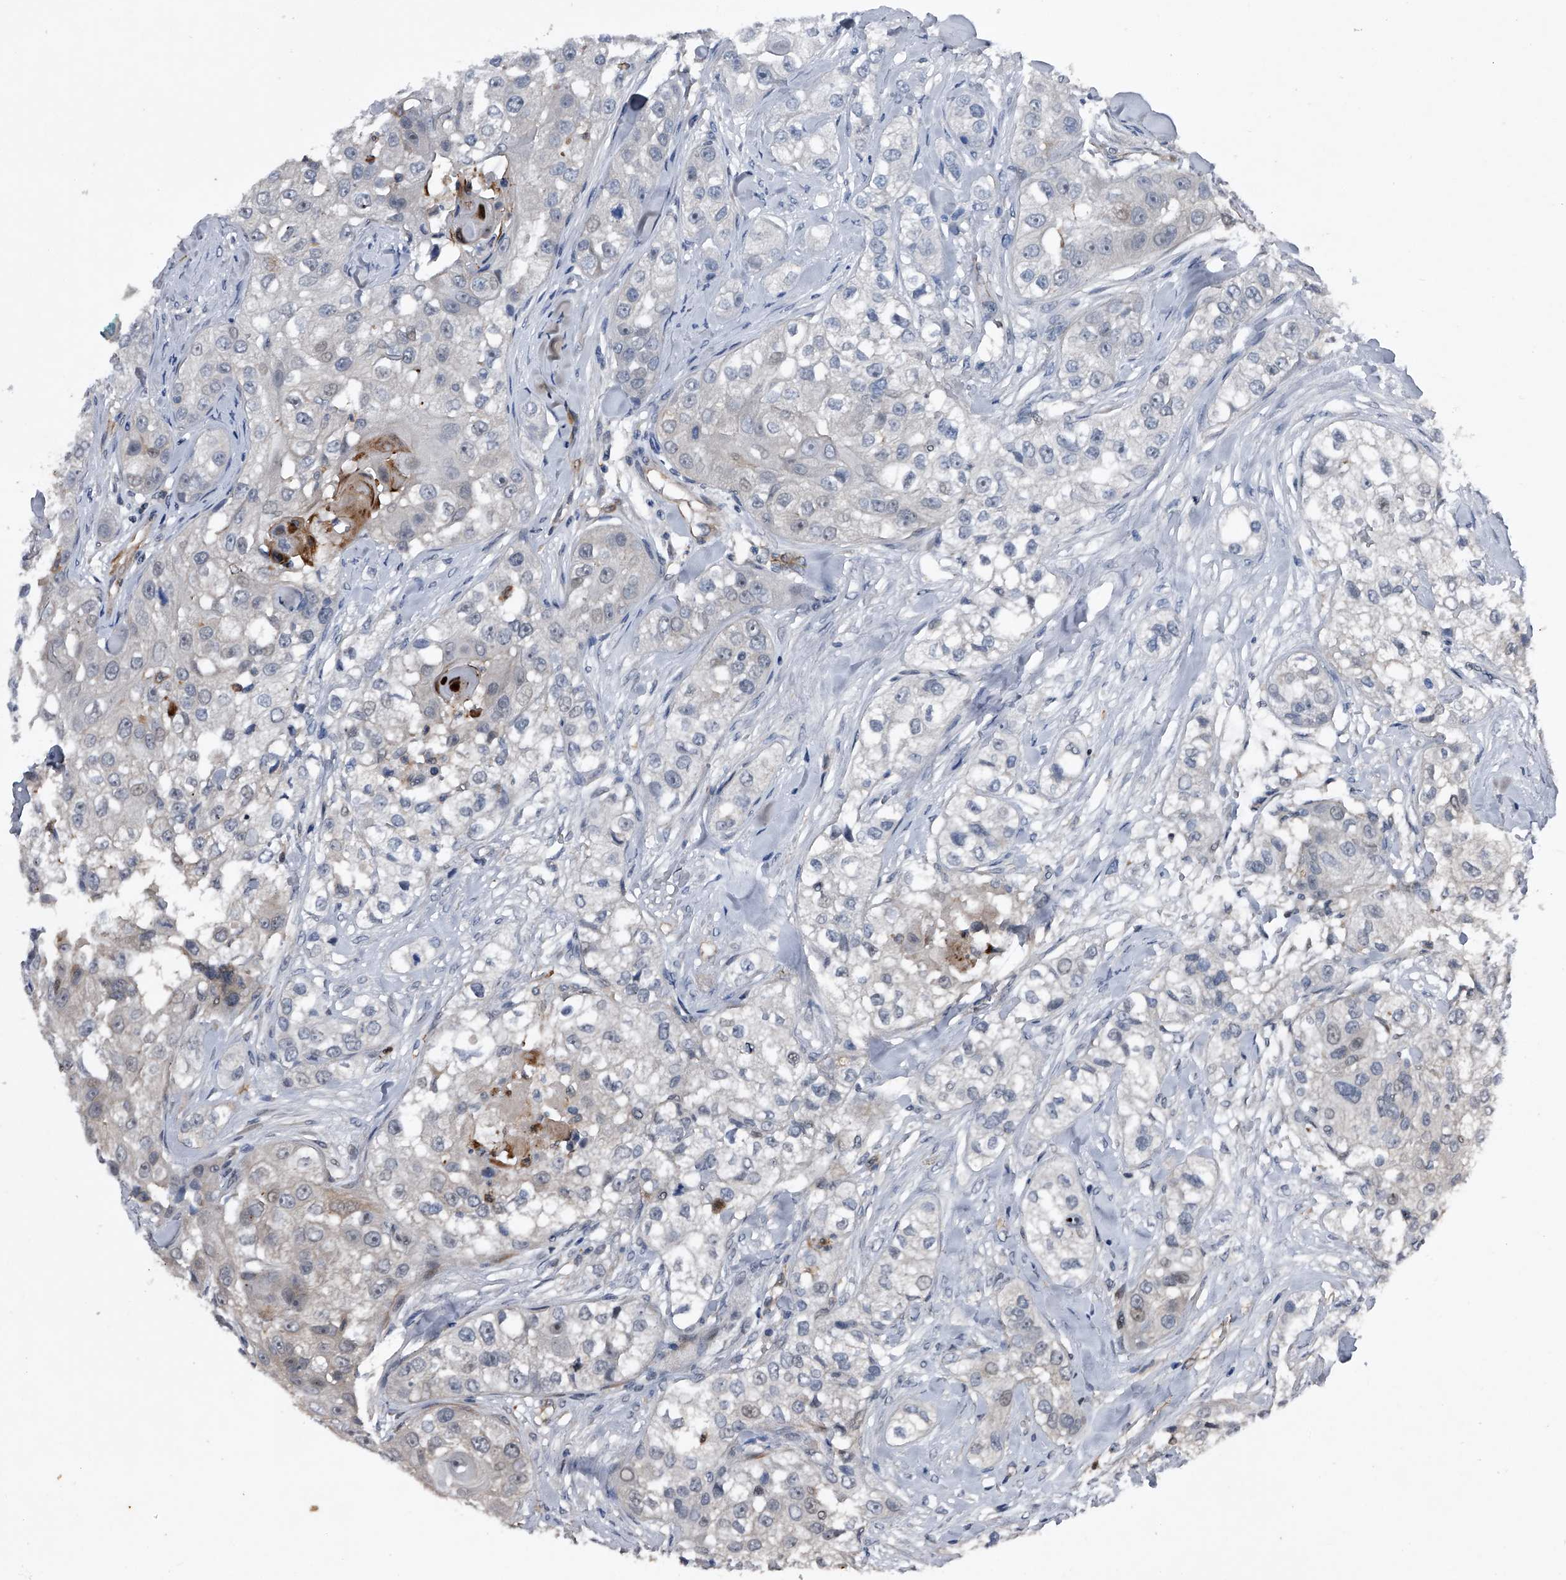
{"staining": {"intensity": "negative", "quantity": "none", "location": "none"}, "tissue": "head and neck cancer", "cell_type": "Tumor cells", "image_type": "cancer", "snomed": [{"axis": "morphology", "description": "Normal tissue, NOS"}, {"axis": "morphology", "description": "Squamous cell carcinoma, NOS"}, {"axis": "topography", "description": "Skeletal muscle"}, {"axis": "topography", "description": "Head-Neck"}], "caption": "This photomicrograph is of squamous cell carcinoma (head and neck) stained with immunohistochemistry to label a protein in brown with the nuclei are counter-stained blue. There is no positivity in tumor cells.", "gene": "MAPKAP1", "patient": {"sex": "male", "age": 51}}